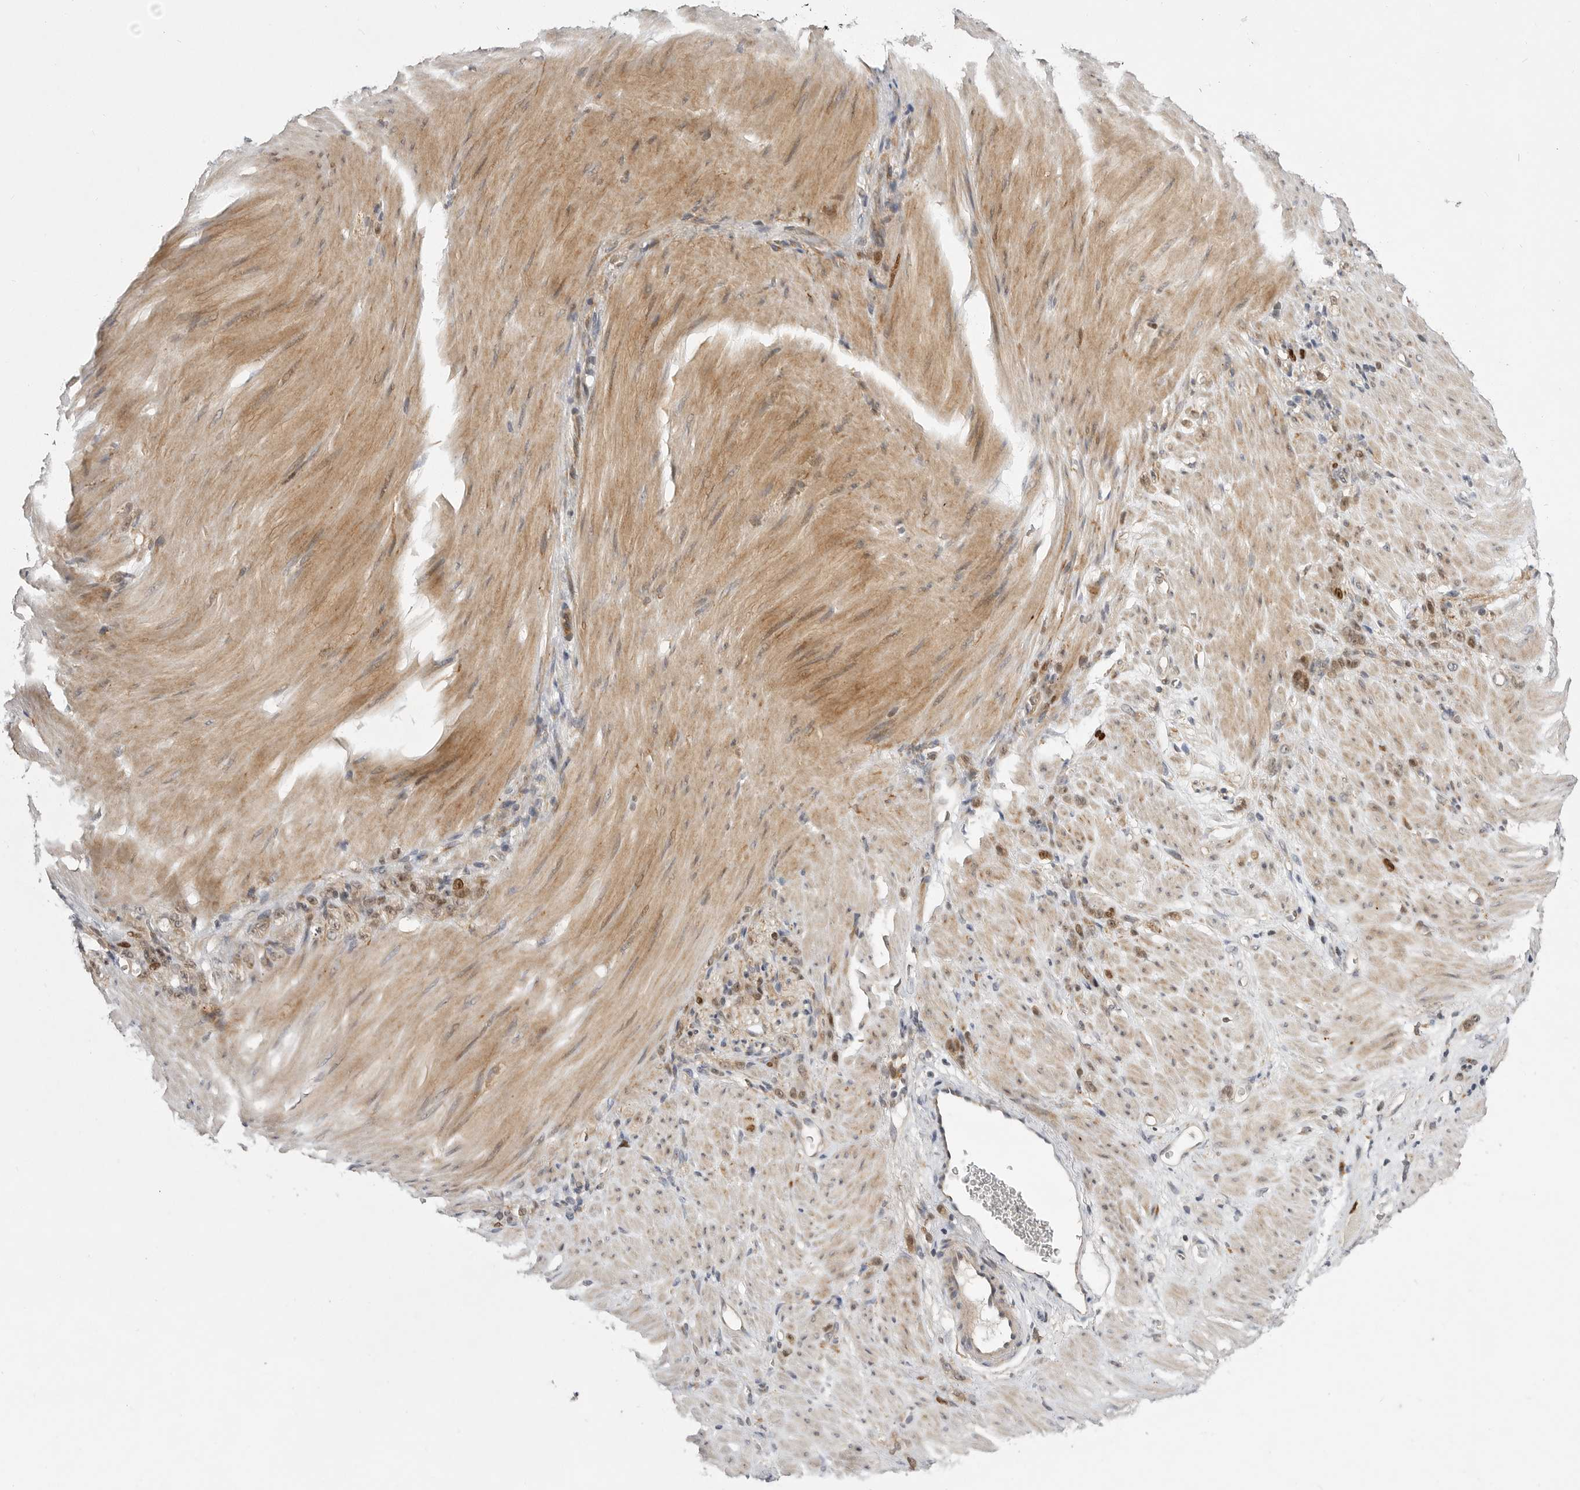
{"staining": {"intensity": "moderate", "quantity": ">75%", "location": "nuclear"}, "tissue": "stomach cancer", "cell_type": "Tumor cells", "image_type": "cancer", "snomed": [{"axis": "morphology", "description": "Normal tissue, NOS"}, {"axis": "morphology", "description": "Adenocarcinoma, NOS"}, {"axis": "topography", "description": "Stomach"}], "caption": "A brown stain highlights moderate nuclear staining of a protein in stomach cancer tumor cells.", "gene": "CSNK1G3", "patient": {"sex": "male", "age": 82}}